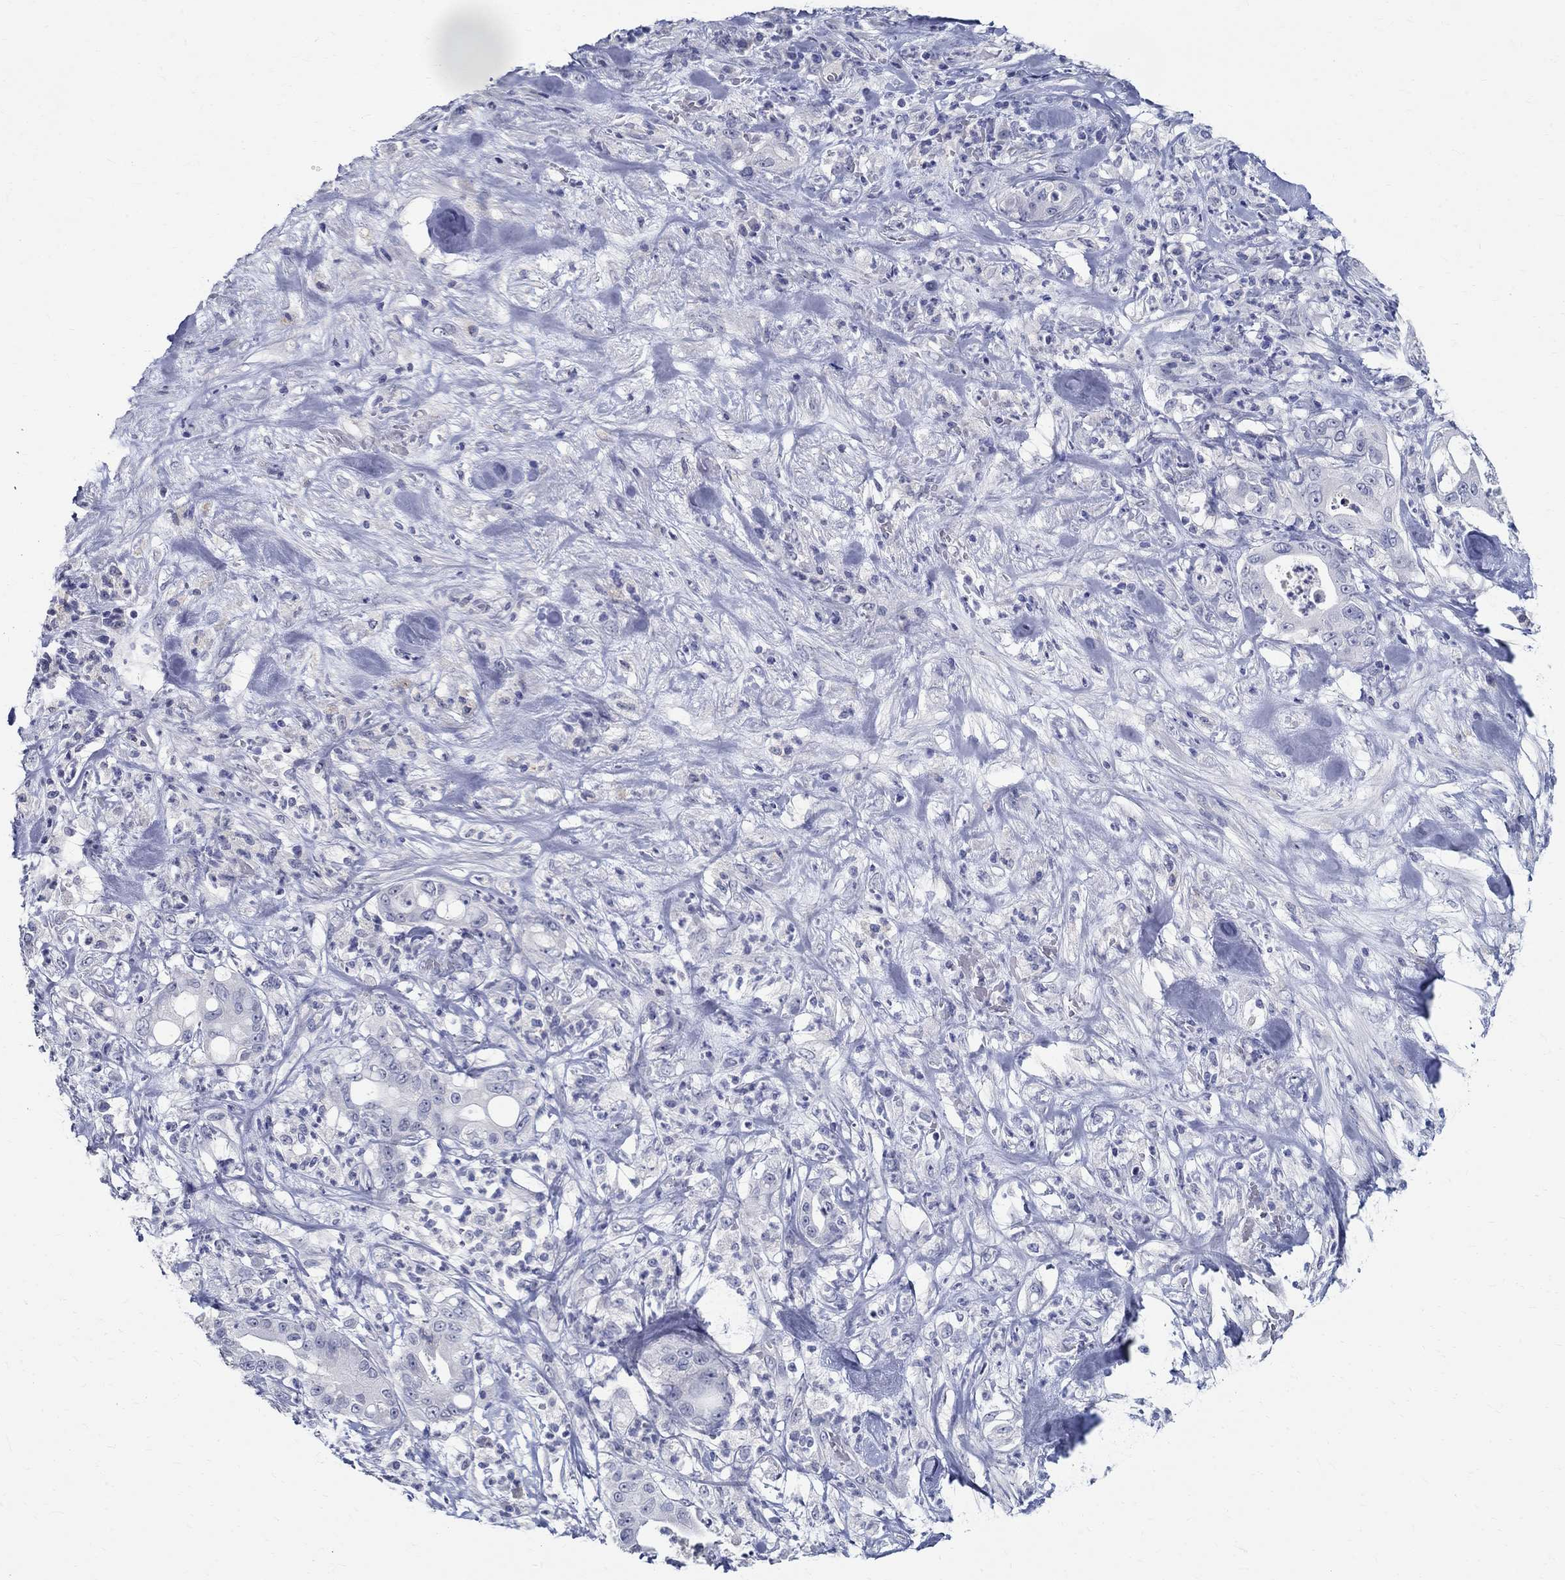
{"staining": {"intensity": "negative", "quantity": "none", "location": "none"}, "tissue": "pancreatic cancer", "cell_type": "Tumor cells", "image_type": "cancer", "snomed": [{"axis": "morphology", "description": "Adenocarcinoma, NOS"}, {"axis": "topography", "description": "Pancreas"}], "caption": "DAB (3,3'-diaminobenzidine) immunohistochemical staining of human adenocarcinoma (pancreatic) demonstrates no significant staining in tumor cells.", "gene": "CETN1", "patient": {"sex": "male", "age": 71}}